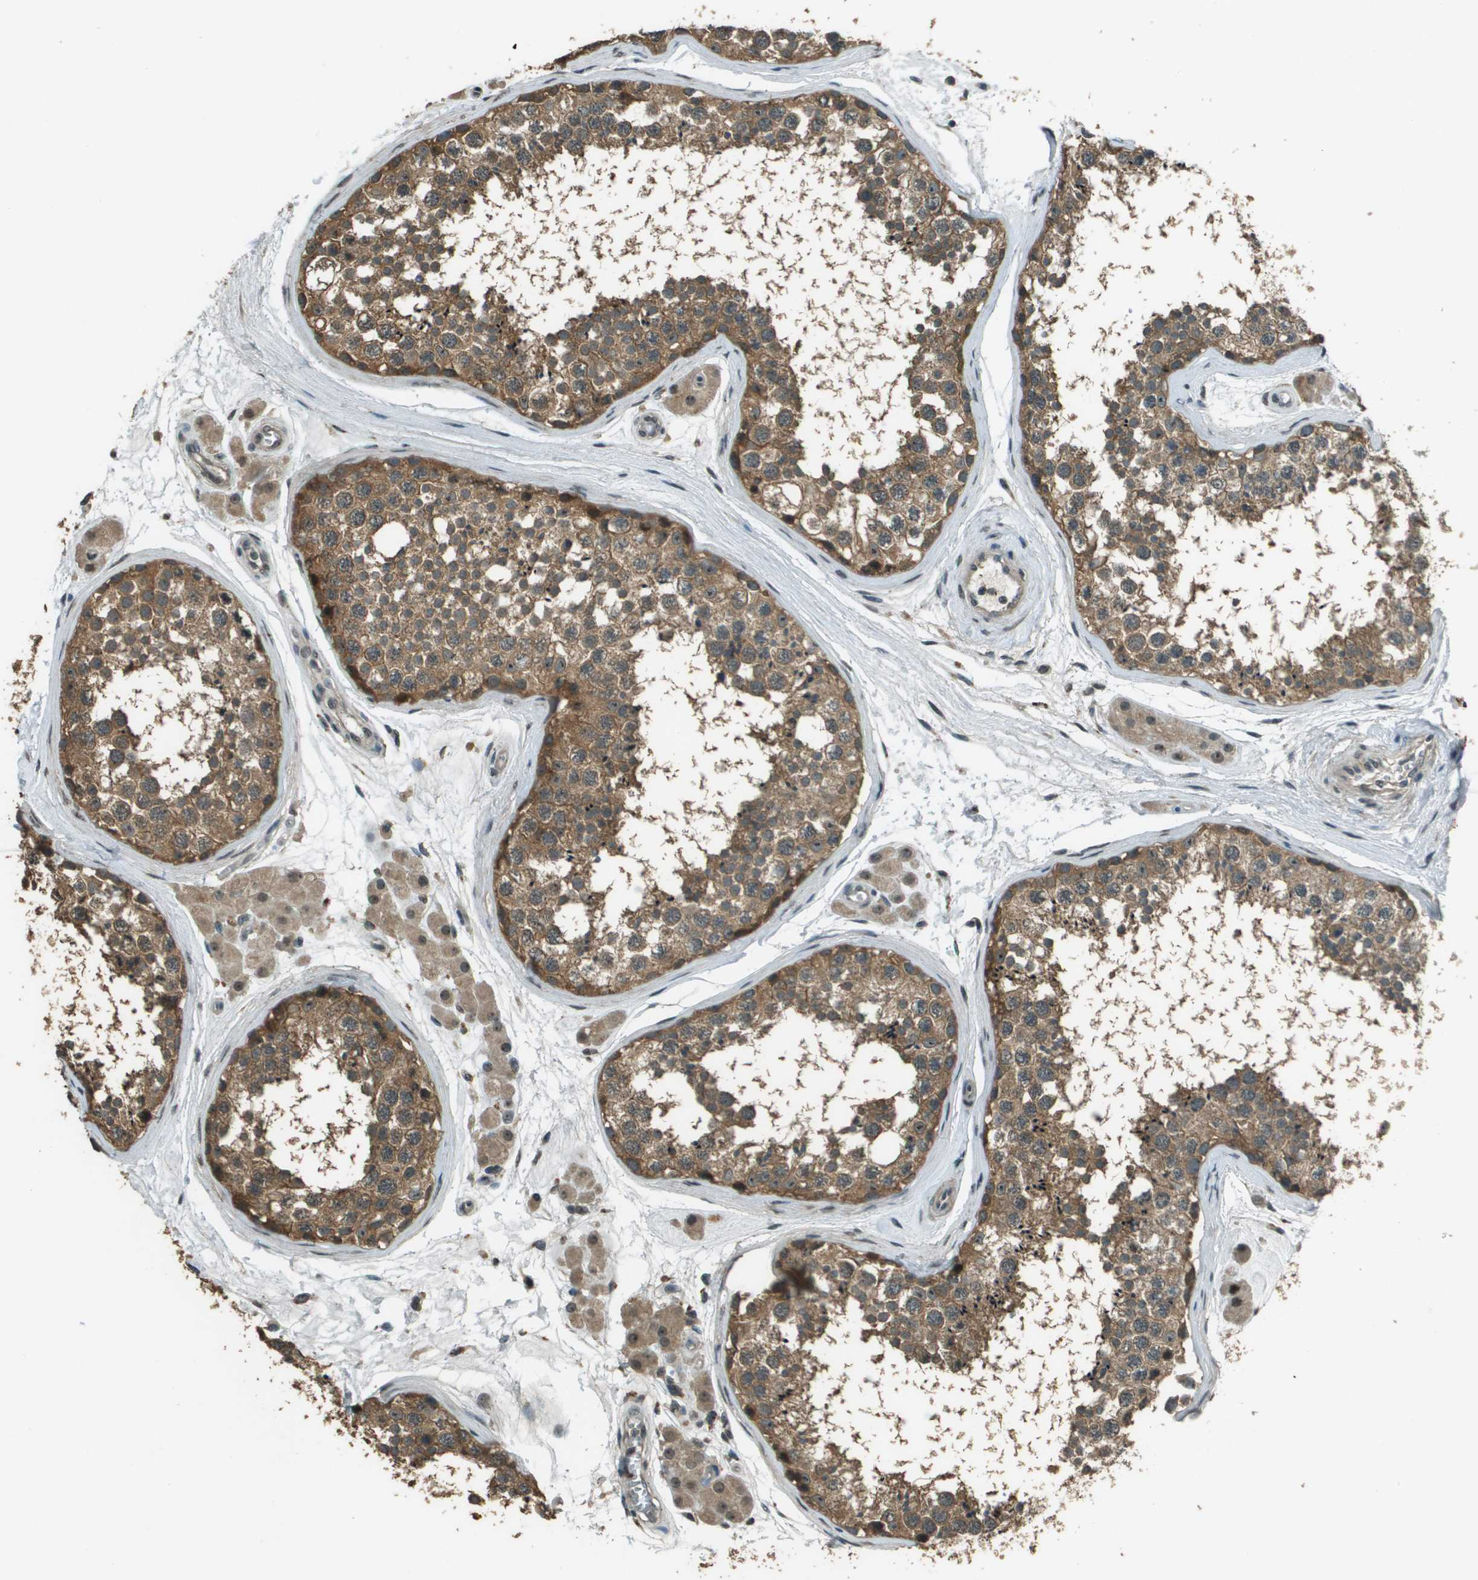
{"staining": {"intensity": "moderate", "quantity": ">75%", "location": "cytoplasmic/membranous"}, "tissue": "testis", "cell_type": "Cells in seminiferous ducts", "image_type": "normal", "snomed": [{"axis": "morphology", "description": "Normal tissue, NOS"}, {"axis": "topography", "description": "Testis"}], "caption": "DAB immunohistochemical staining of unremarkable testis reveals moderate cytoplasmic/membranous protein expression in about >75% of cells in seminiferous ducts.", "gene": "SDC3", "patient": {"sex": "male", "age": 56}}